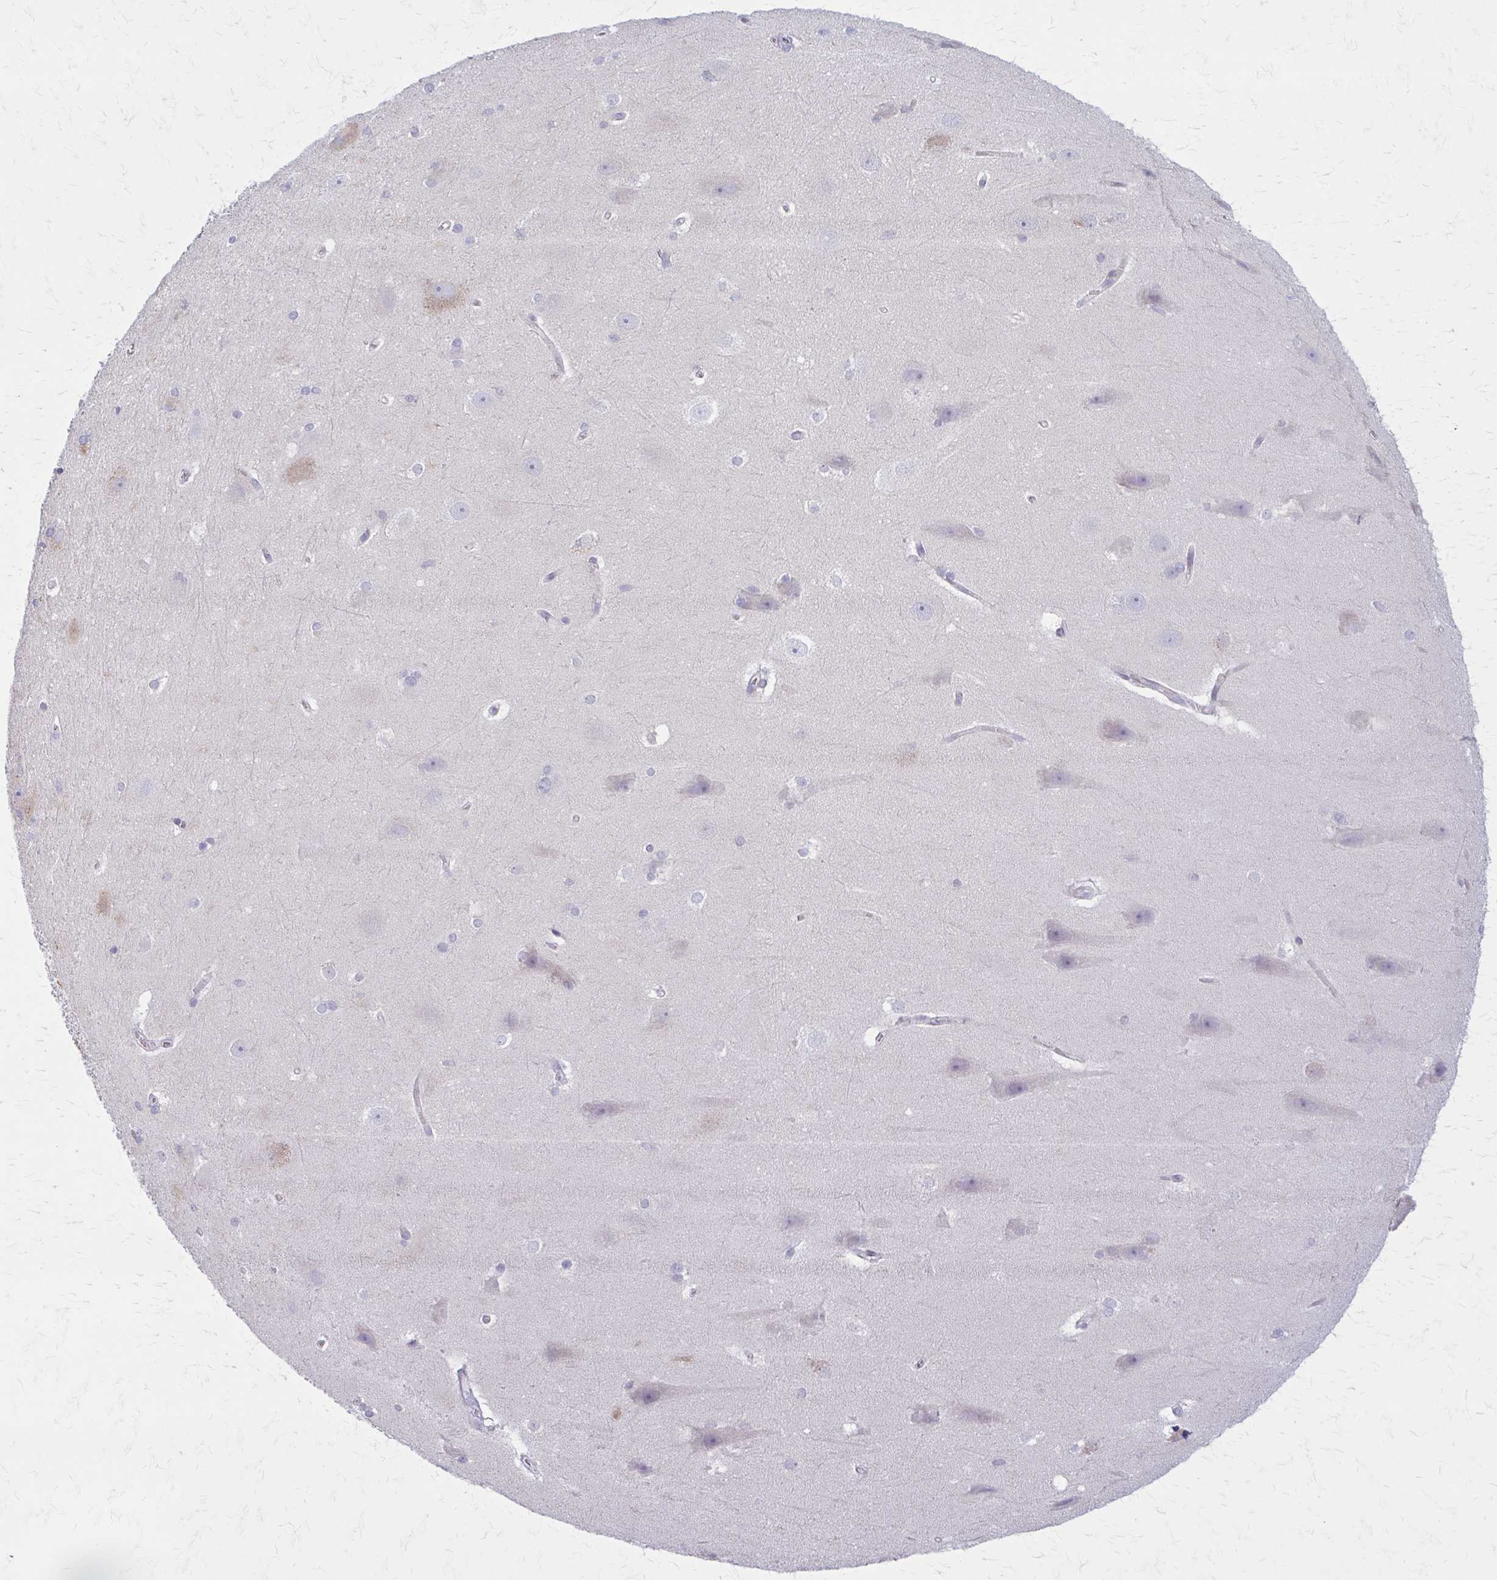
{"staining": {"intensity": "negative", "quantity": "none", "location": "none"}, "tissue": "hippocampus", "cell_type": "Glial cells", "image_type": "normal", "snomed": [{"axis": "morphology", "description": "Normal tissue, NOS"}, {"axis": "topography", "description": "Cerebral cortex"}, {"axis": "topography", "description": "Hippocampus"}], "caption": "This image is of benign hippocampus stained with immunohistochemistry (IHC) to label a protein in brown with the nuclei are counter-stained blue. There is no positivity in glial cells.", "gene": "PITPNM1", "patient": {"sex": "female", "age": 19}}